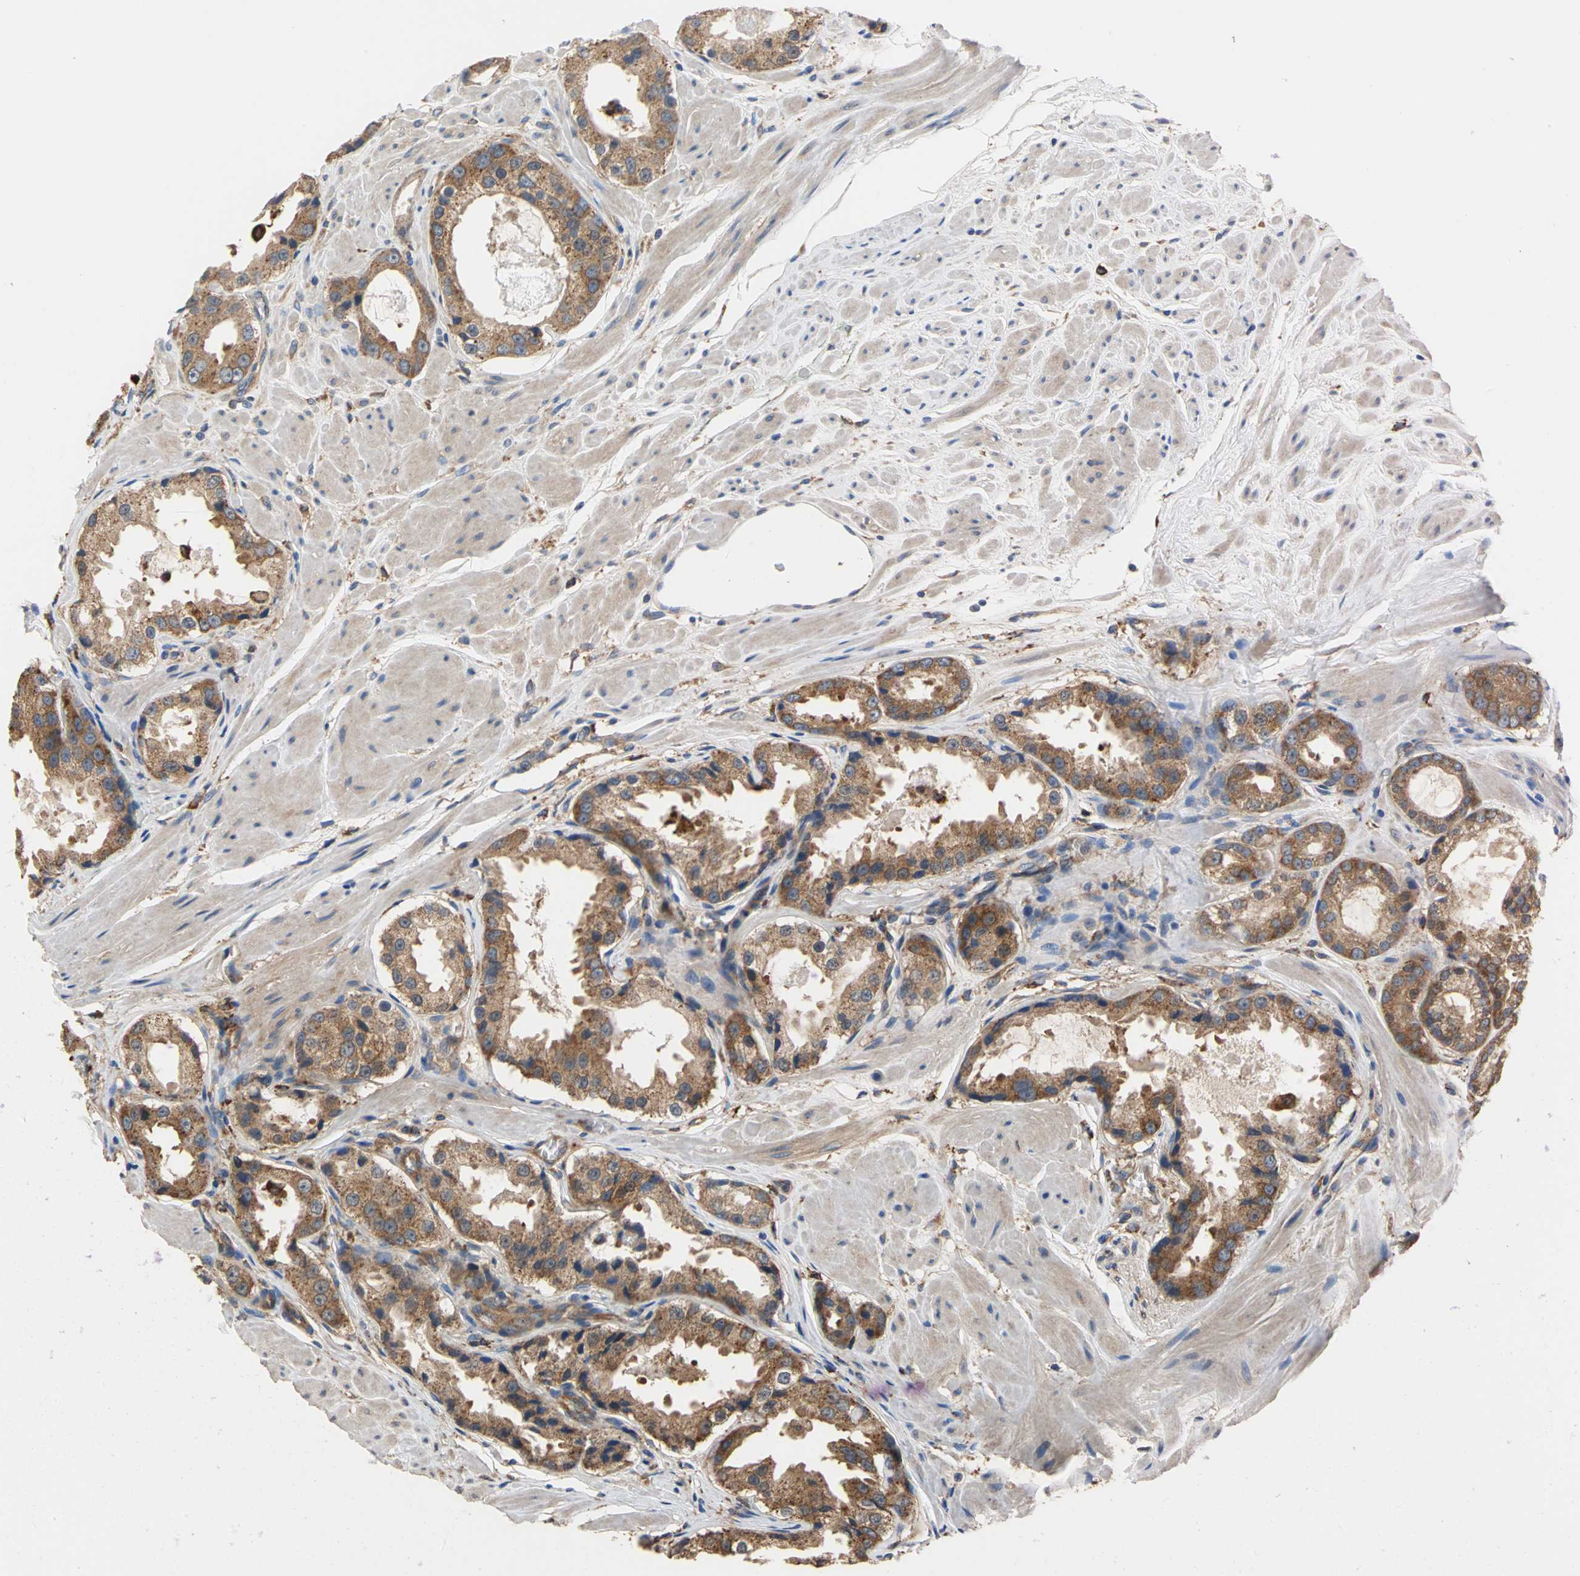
{"staining": {"intensity": "strong", "quantity": ">75%", "location": "cytoplasmic/membranous"}, "tissue": "prostate cancer", "cell_type": "Tumor cells", "image_type": "cancer", "snomed": [{"axis": "morphology", "description": "Adenocarcinoma, Medium grade"}, {"axis": "topography", "description": "Prostate"}], "caption": "A micrograph showing strong cytoplasmic/membranous positivity in about >75% of tumor cells in prostate cancer (adenocarcinoma (medium-grade)), as visualized by brown immunohistochemical staining.", "gene": "DIAPH2", "patient": {"sex": "male", "age": 60}}